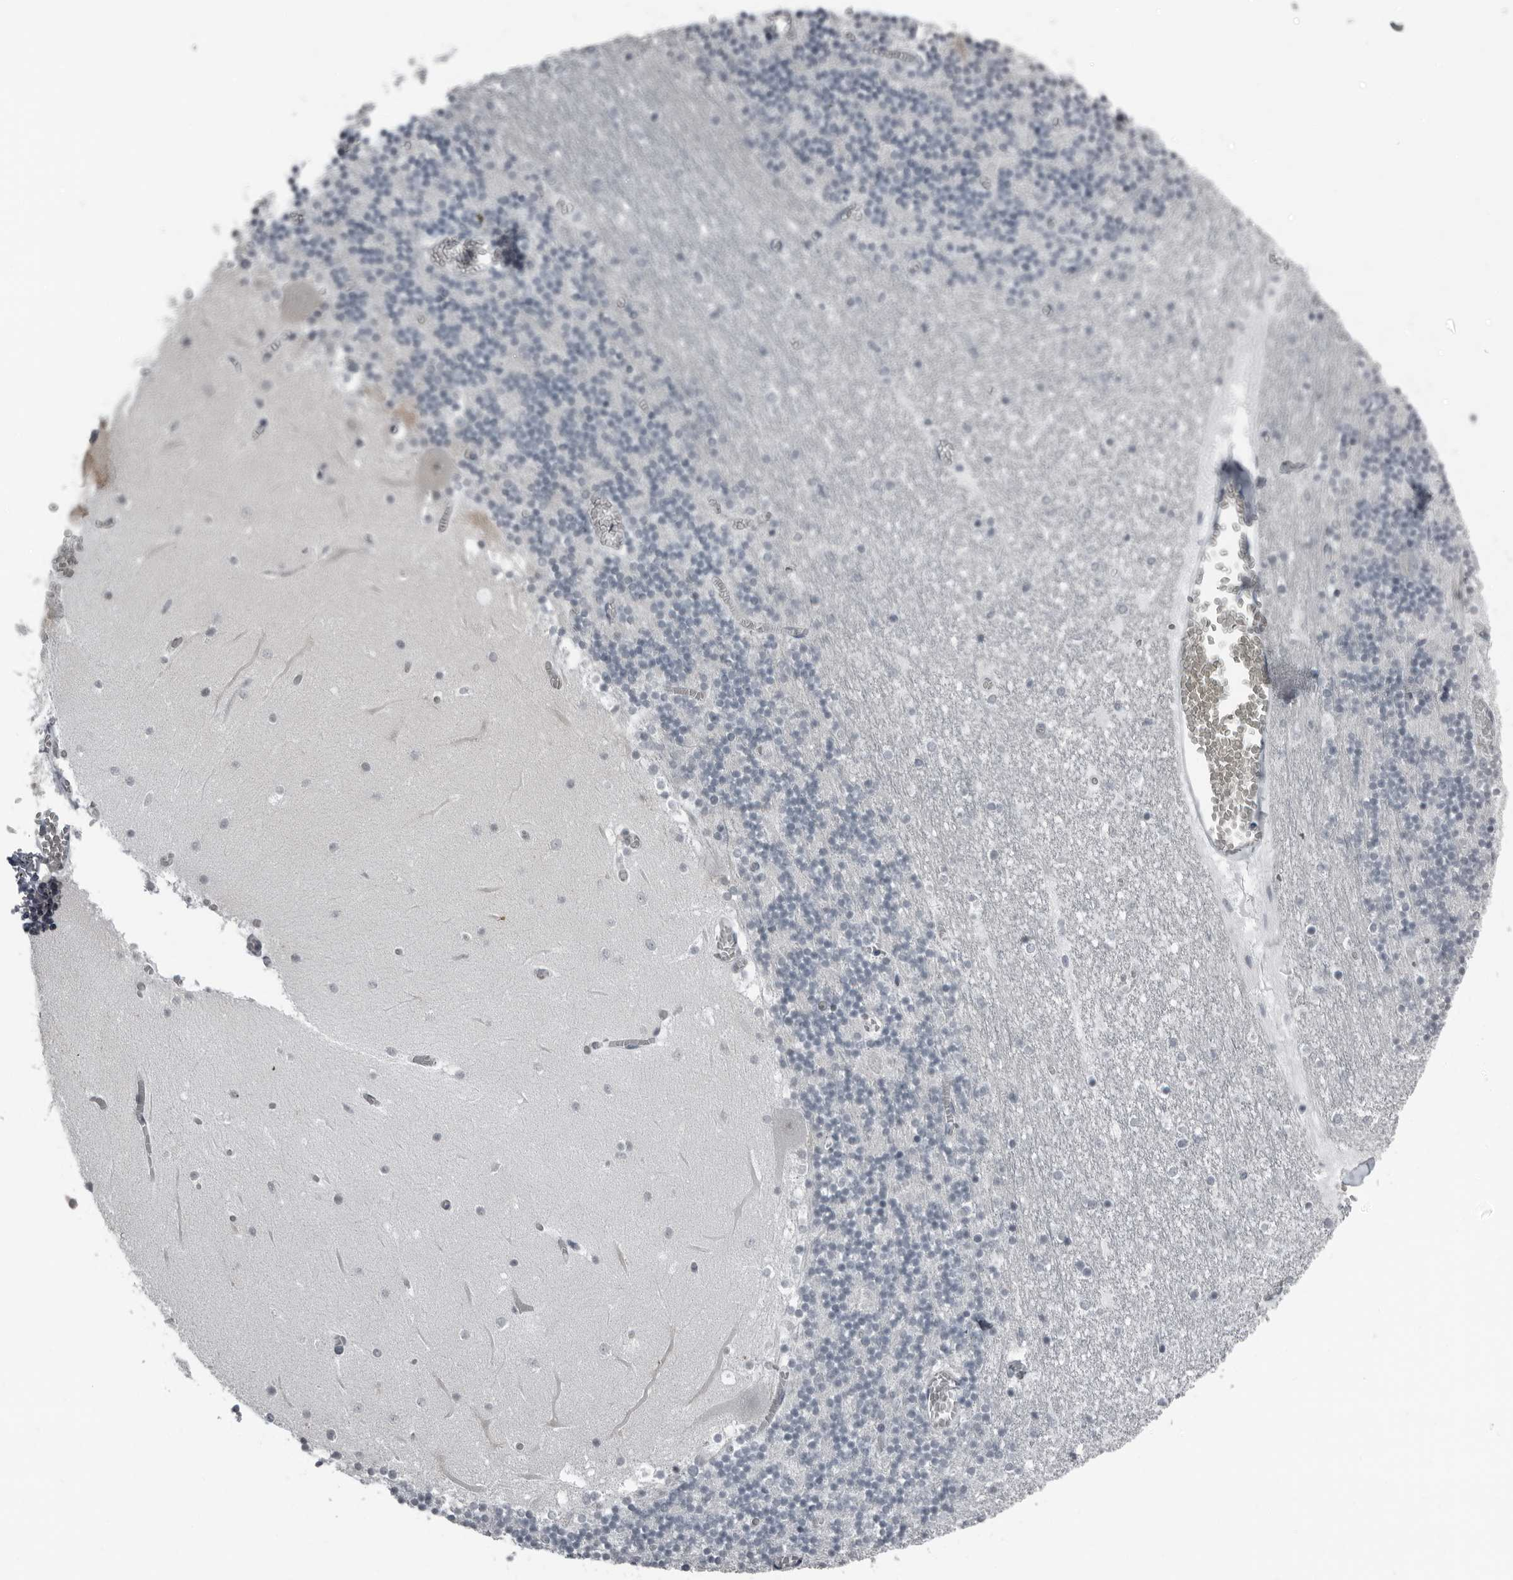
{"staining": {"intensity": "negative", "quantity": "none", "location": "none"}, "tissue": "cerebellum", "cell_type": "Cells in granular layer", "image_type": "normal", "snomed": [{"axis": "morphology", "description": "Normal tissue, NOS"}, {"axis": "topography", "description": "Cerebellum"}], "caption": "This is an immunohistochemistry histopathology image of benign human cerebellum. There is no staining in cells in granular layer.", "gene": "RTCA", "patient": {"sex": "female", "age": 28}}